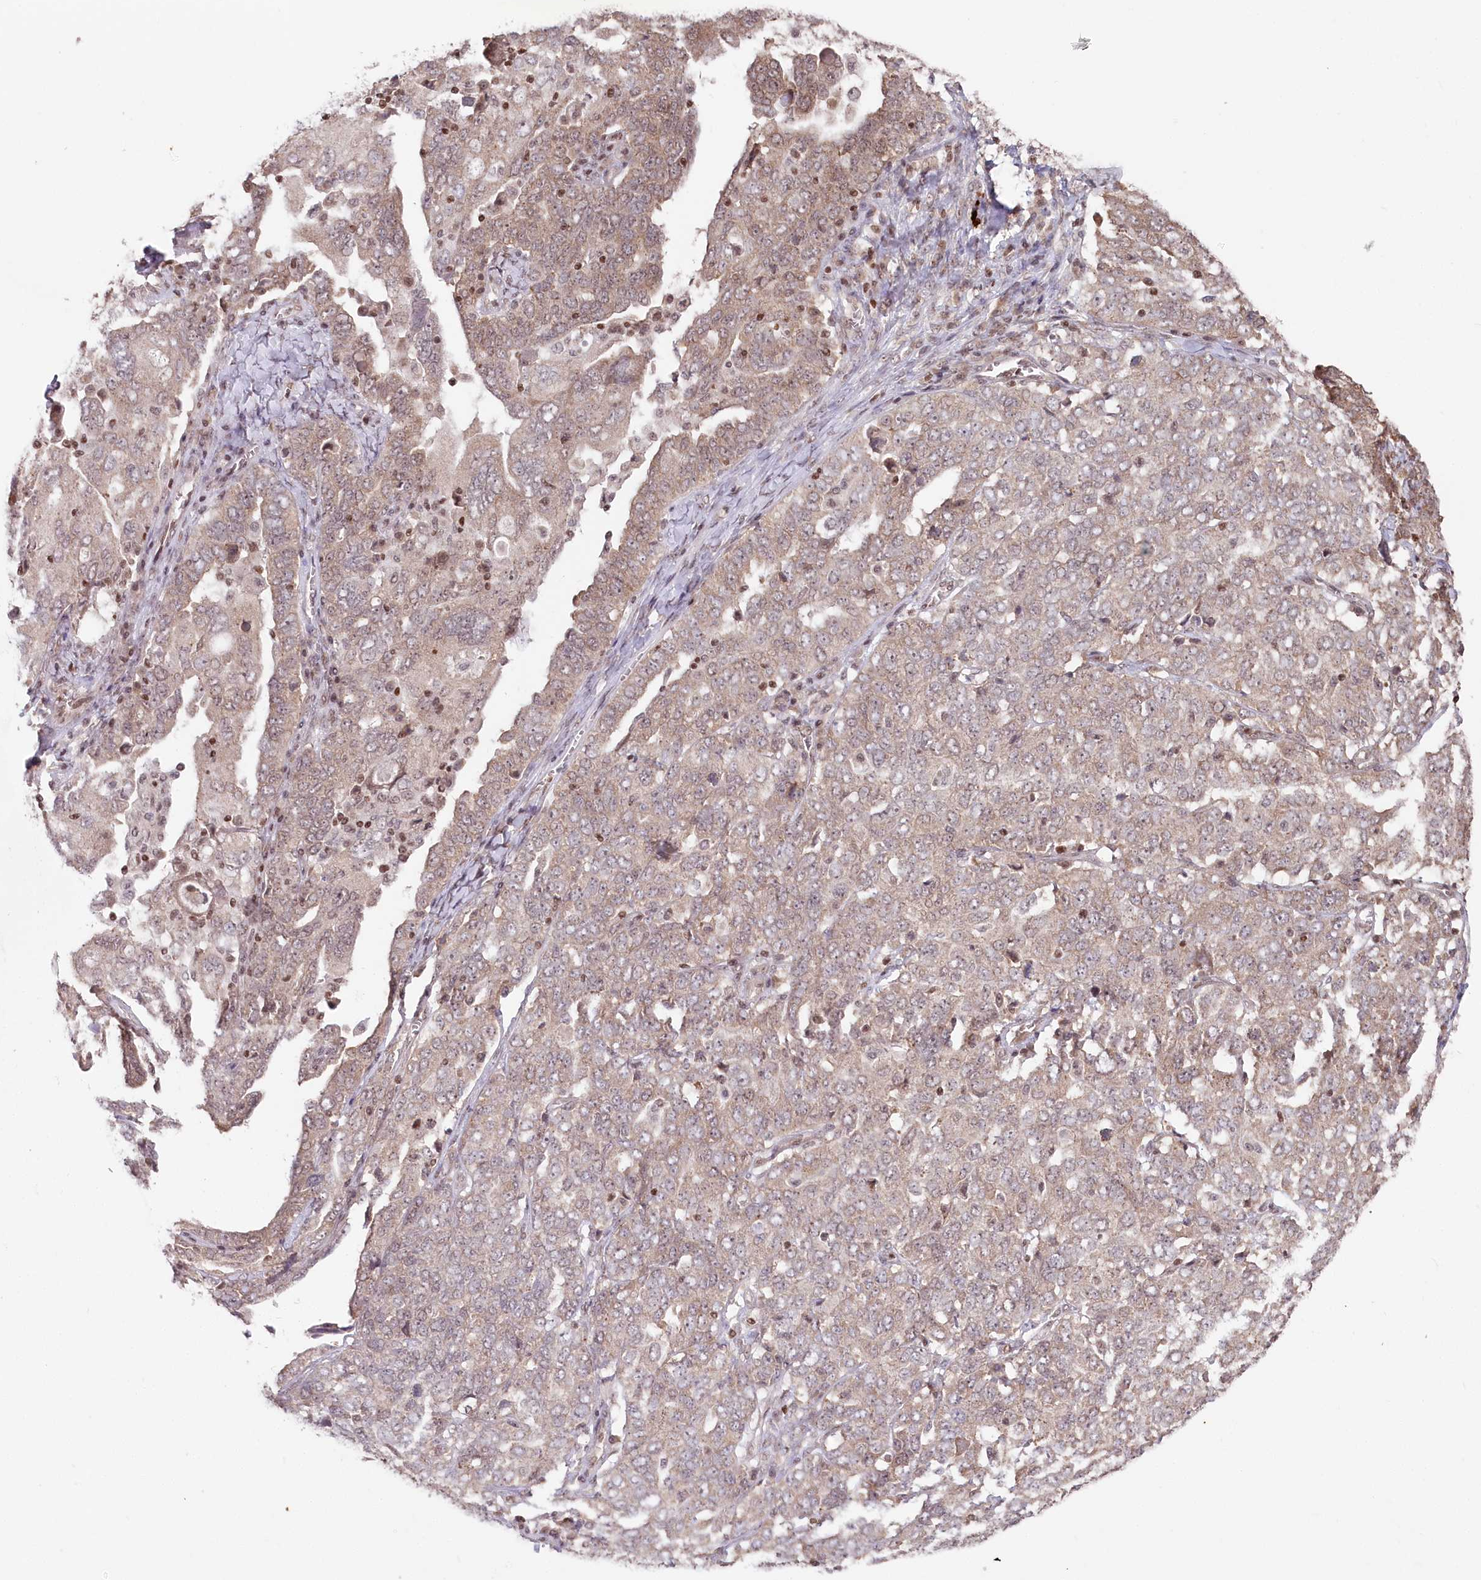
{"staining": {"intensity": "weak", "quantity": "<25%", "location": "nuclear"}, "tissue": "ovarian cancer", "cell_type": "Tumor cells", "image_type": "cancer", "snomed": [{"axis": "morphology", "description": "Carcinoma, endometroid"}, {"axis": "topography", "description": "Ovary"}], "caption": "Human ovarian cancer stained for a protein using IHC displays no positivity in tumor cells.", "gene": "CGGBP1", "patient": {"sex": "female", "age": 62}}